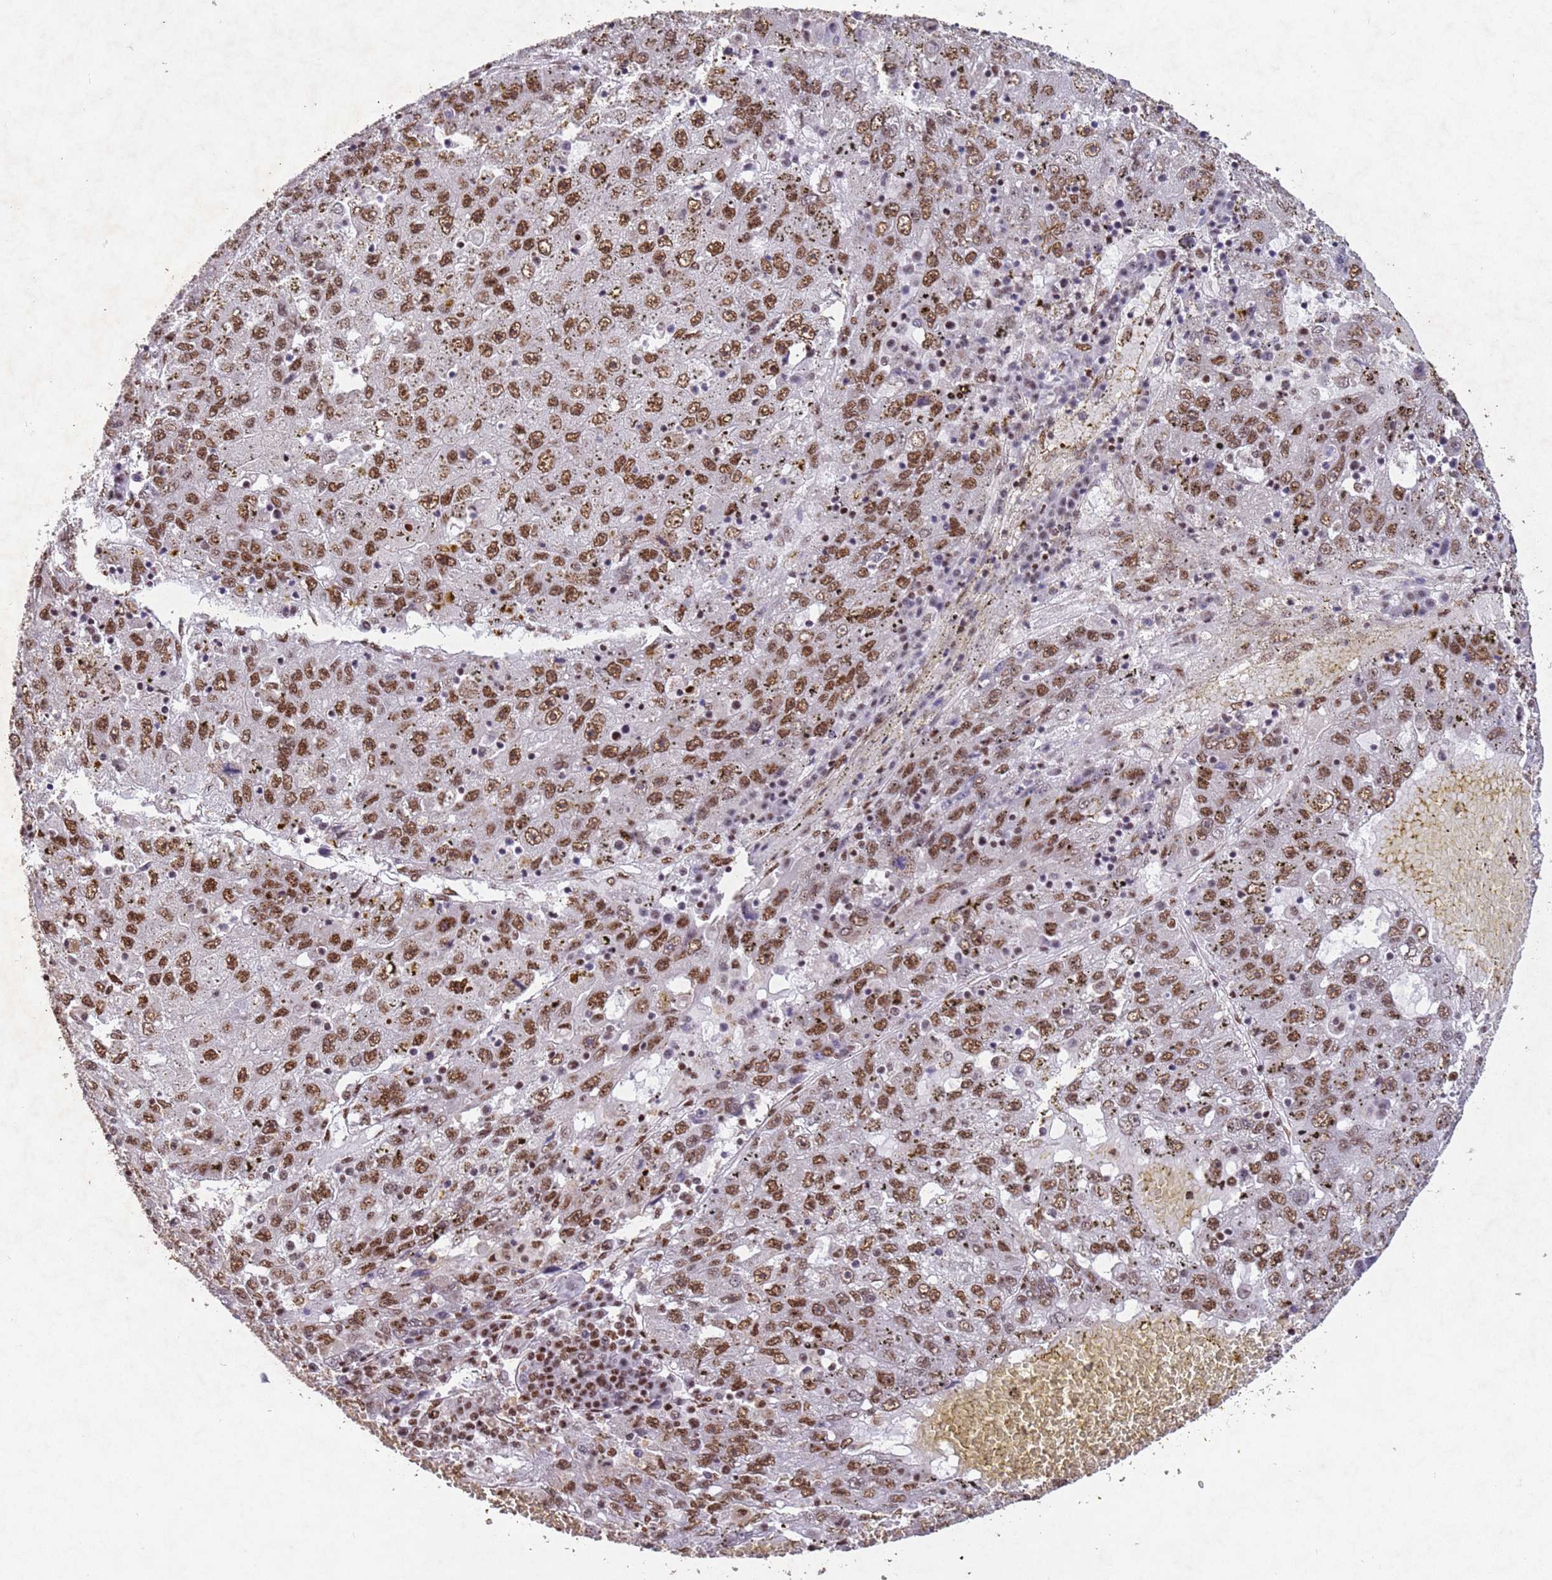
{"staining": {"intensity": "moderate", "quantity": ">75%", "location": "nuclear"}, "tissue": "liver cancer", "cell_type": "Tumor cells", "image_type": "cancer", "snomed": [{"axis": "morphology", "description": "Carcinoma, Hepatocellular, NOS"}, {"axis": "topography", "description": "Liver"}], "caption": "Liver cancer stained with a protein marker displays moderate staining in tumor cells.", "gene": "ESF1", "patient": {"sex": "male", "age": 49}}